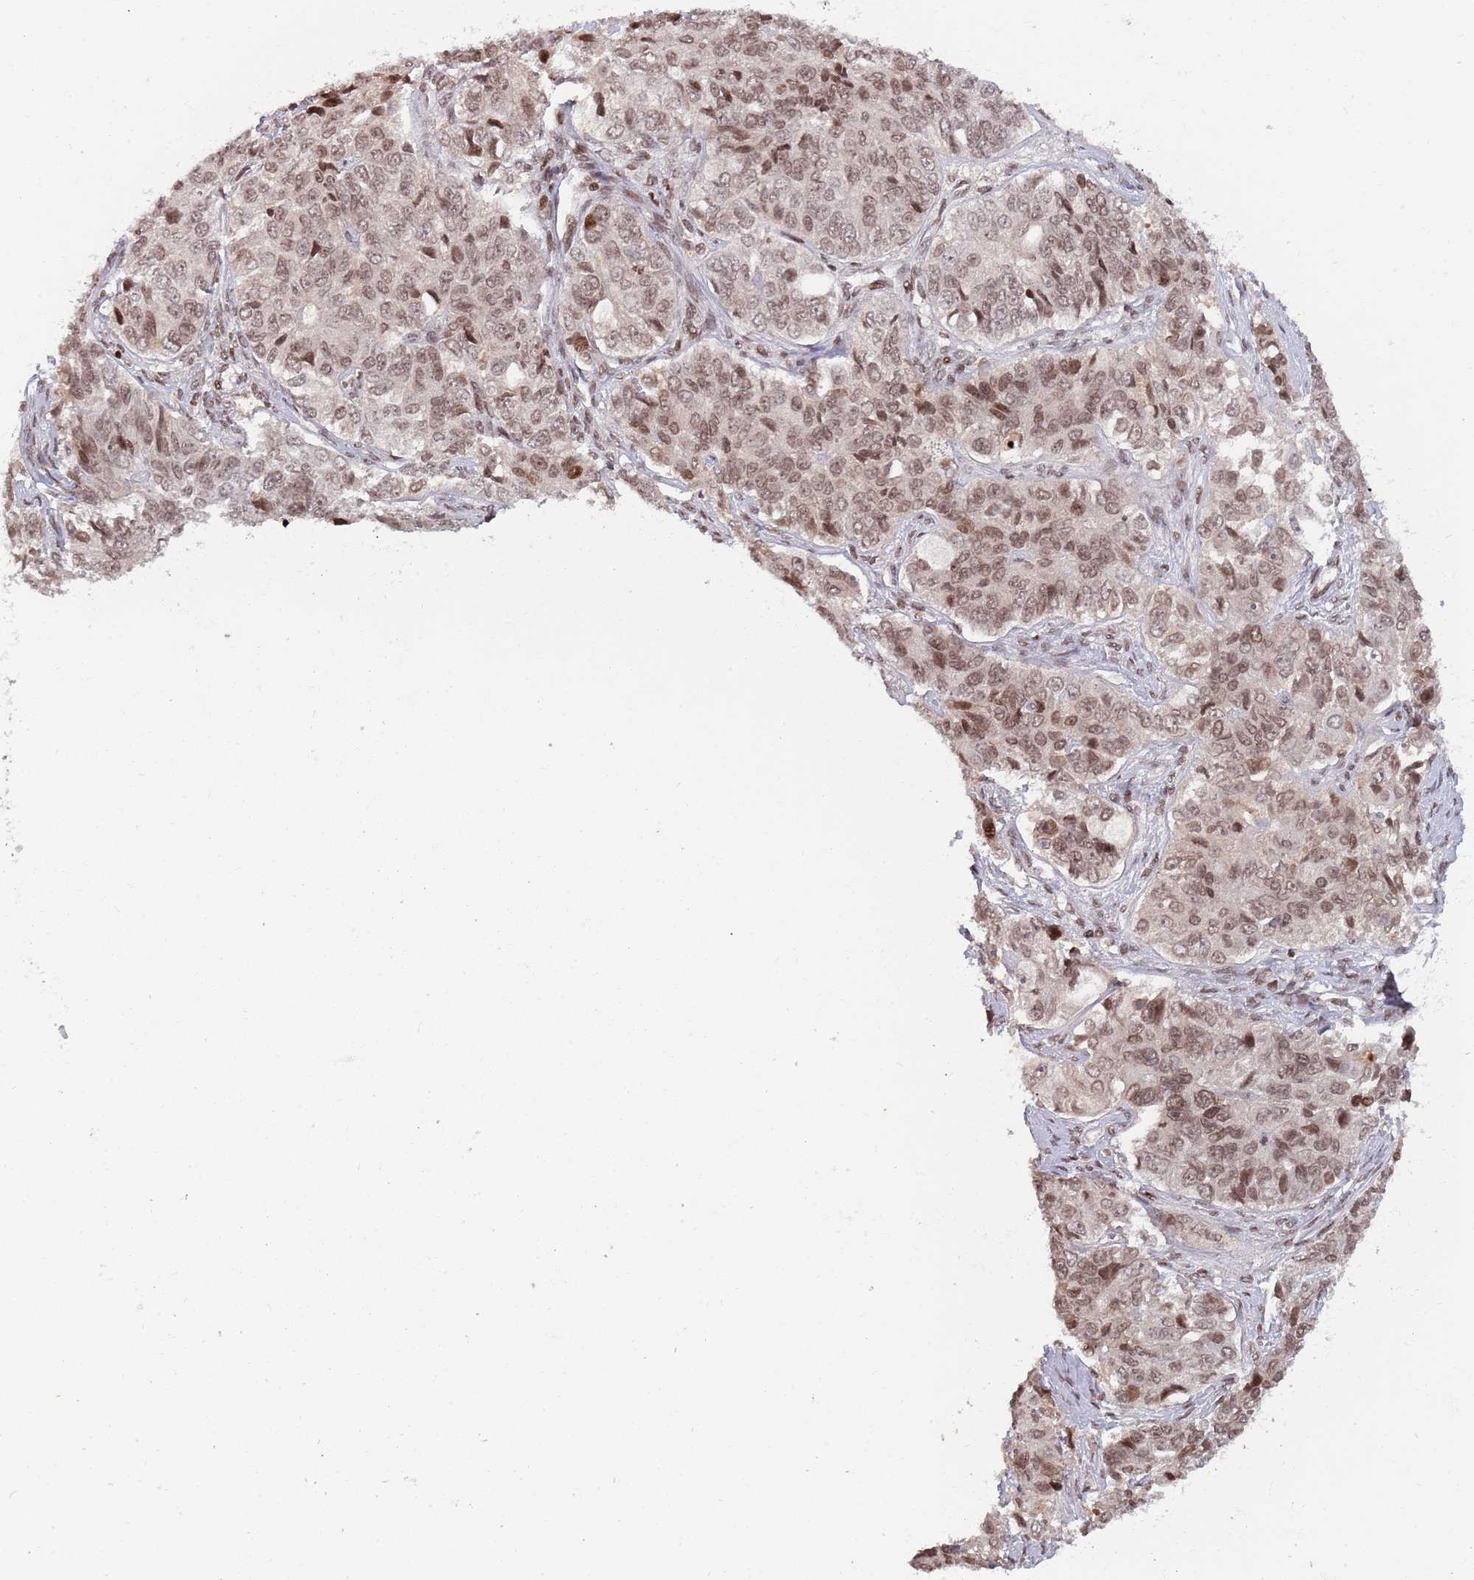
{"staining": {"intensity": "moderate", "quantity": "25%-75%", "location": "nuclear"}, "tissue": "ovarian cancer", "cell_type": "Tumor cells", "image_type": "cancer", "snomed": [{"axis": "morphology", "description": "Carcinoma, endometroid"}, {"axis": "topography", "description": "Ovary"}], "caption": "Immunohistochemical staining of human endometroid carcinoma (ovarian) reveals medium levels of moderate nuclear protein positivity in about 25%-75% of tumor cells. The protein is shown in brown color, while the nuclei are stained blue.", "gene": "SH3RF3", "patient": {"sex": "female", "age": 51}}